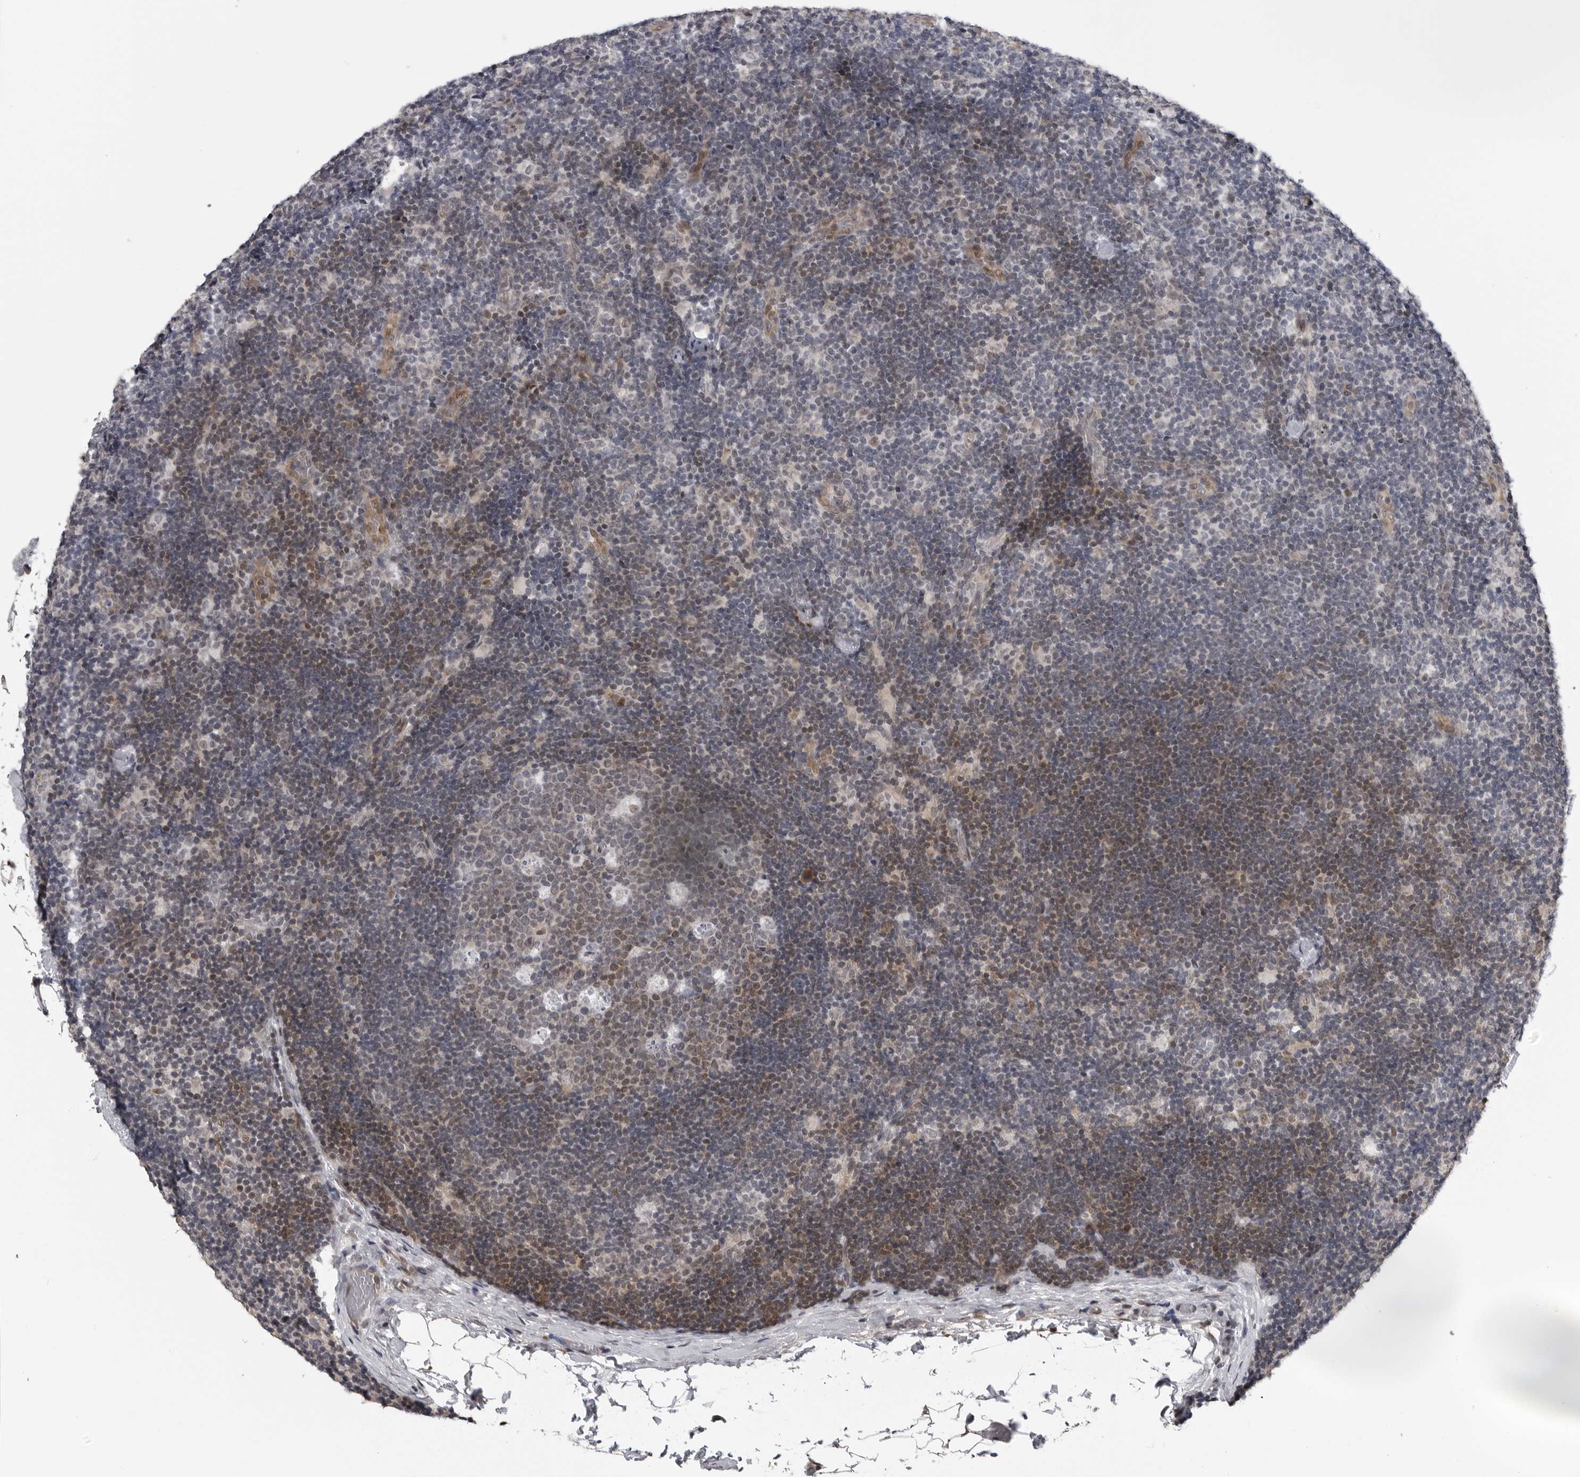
{"staining": {"intensity": "moderate", "quantity": "<25%", "location": "cytoplasmic/membranous,nuclear"}, "tissue": "lymph node", "cell_type": "Germinal center cells", "image_type": "normal", "snomed": [{"axis": "morphology", "description": "Normal tissue, NOS"}, {"axis": "topography", "description": "Lymph node"}], "caption": "Lymph node stained with DAB immunohistochemistry demonstrates low levels of moderate cytoplasmic/membranous,nuclear expression in about <25% of germinal center cells. The protein is shown in brown color, while the nuclei are stained blue.", "gene": "PRRX2", "patient": {"sex": "female", "age": 22}}